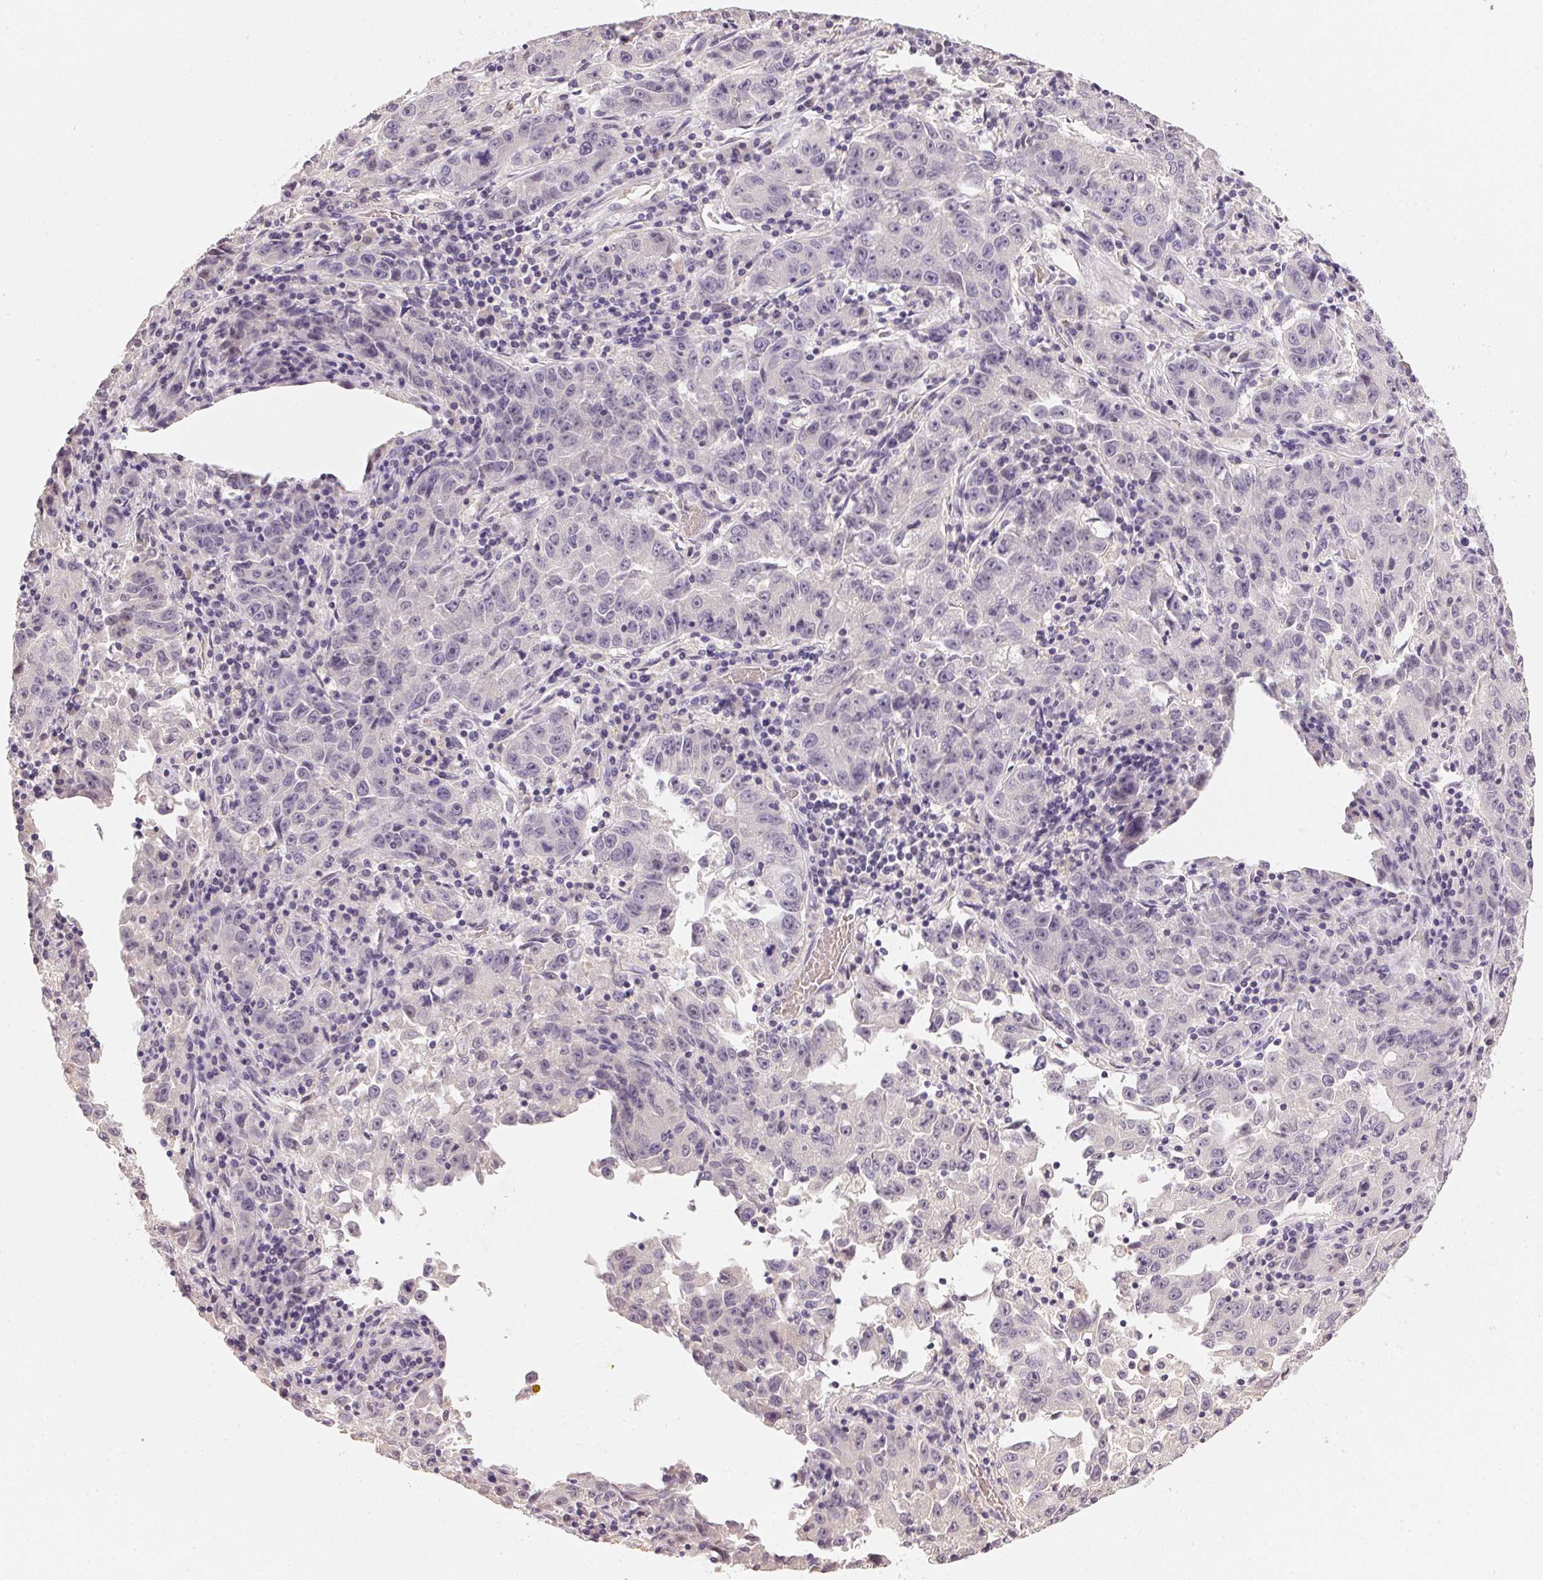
{"staining": {"intensity": "negative", "quantity": "none", "location": "none"}, "tissue": "lung cancer", "cell_type": "Tumor cells", "image_type": "cancer", "snomed": [{"axis": "morphology", "description": "Normal morphology"}, {"axis": "morphology", "description": "Adenocarcinoma, NOS"}, {"axis": "topography", "description": "Lymph node"}, {"axis": "topography", "description": "Lung"}], "caption": "DAB (3,3'-diaminobenzidine) immunohistochemical staining of human lung adenocarcinoma exhibits no significant staining in tumor cells.", "gene": "ALDH8A1", "patient": {"sex": "female", "age": 57}}